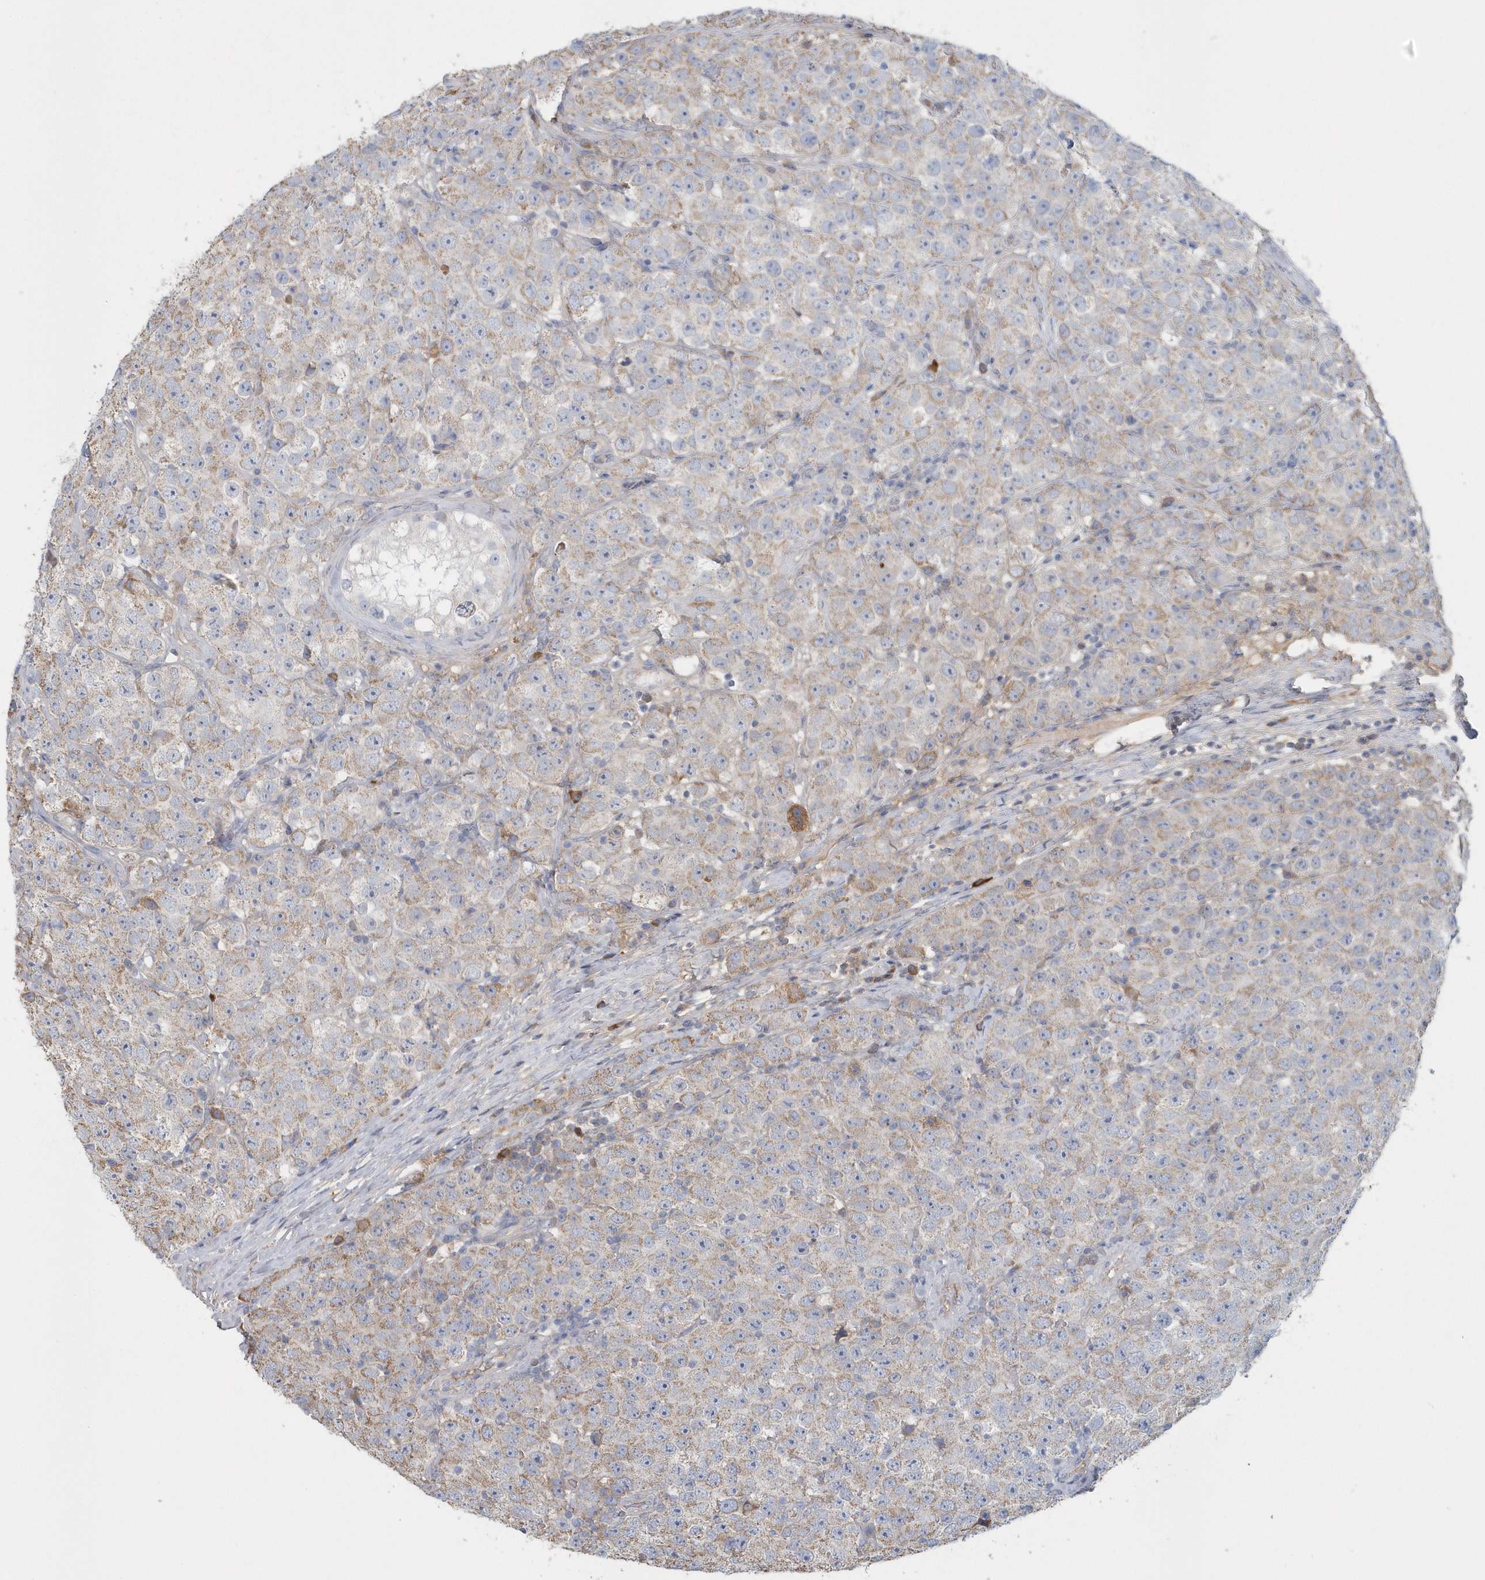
{"staining": {"intensity": "weak", "quantity": ">75%", "location": "cytoplasmic/membranous"}, "tissue": "testis cancer", "cell_type": "Tumor cells", "image_type": "cancer", "snomed": [{"axis": "morphology", "description": "Seminoma, NOS"}, {"axis": "topography", "description": "Testis"}], "caption": "A low amount of weak cytoplasmic/membranous expression is seen in about >75% of tumor cells in testis cancer tissue.", "gene": "SPATA18", "patient": {"sex": "male", "age": 28}}